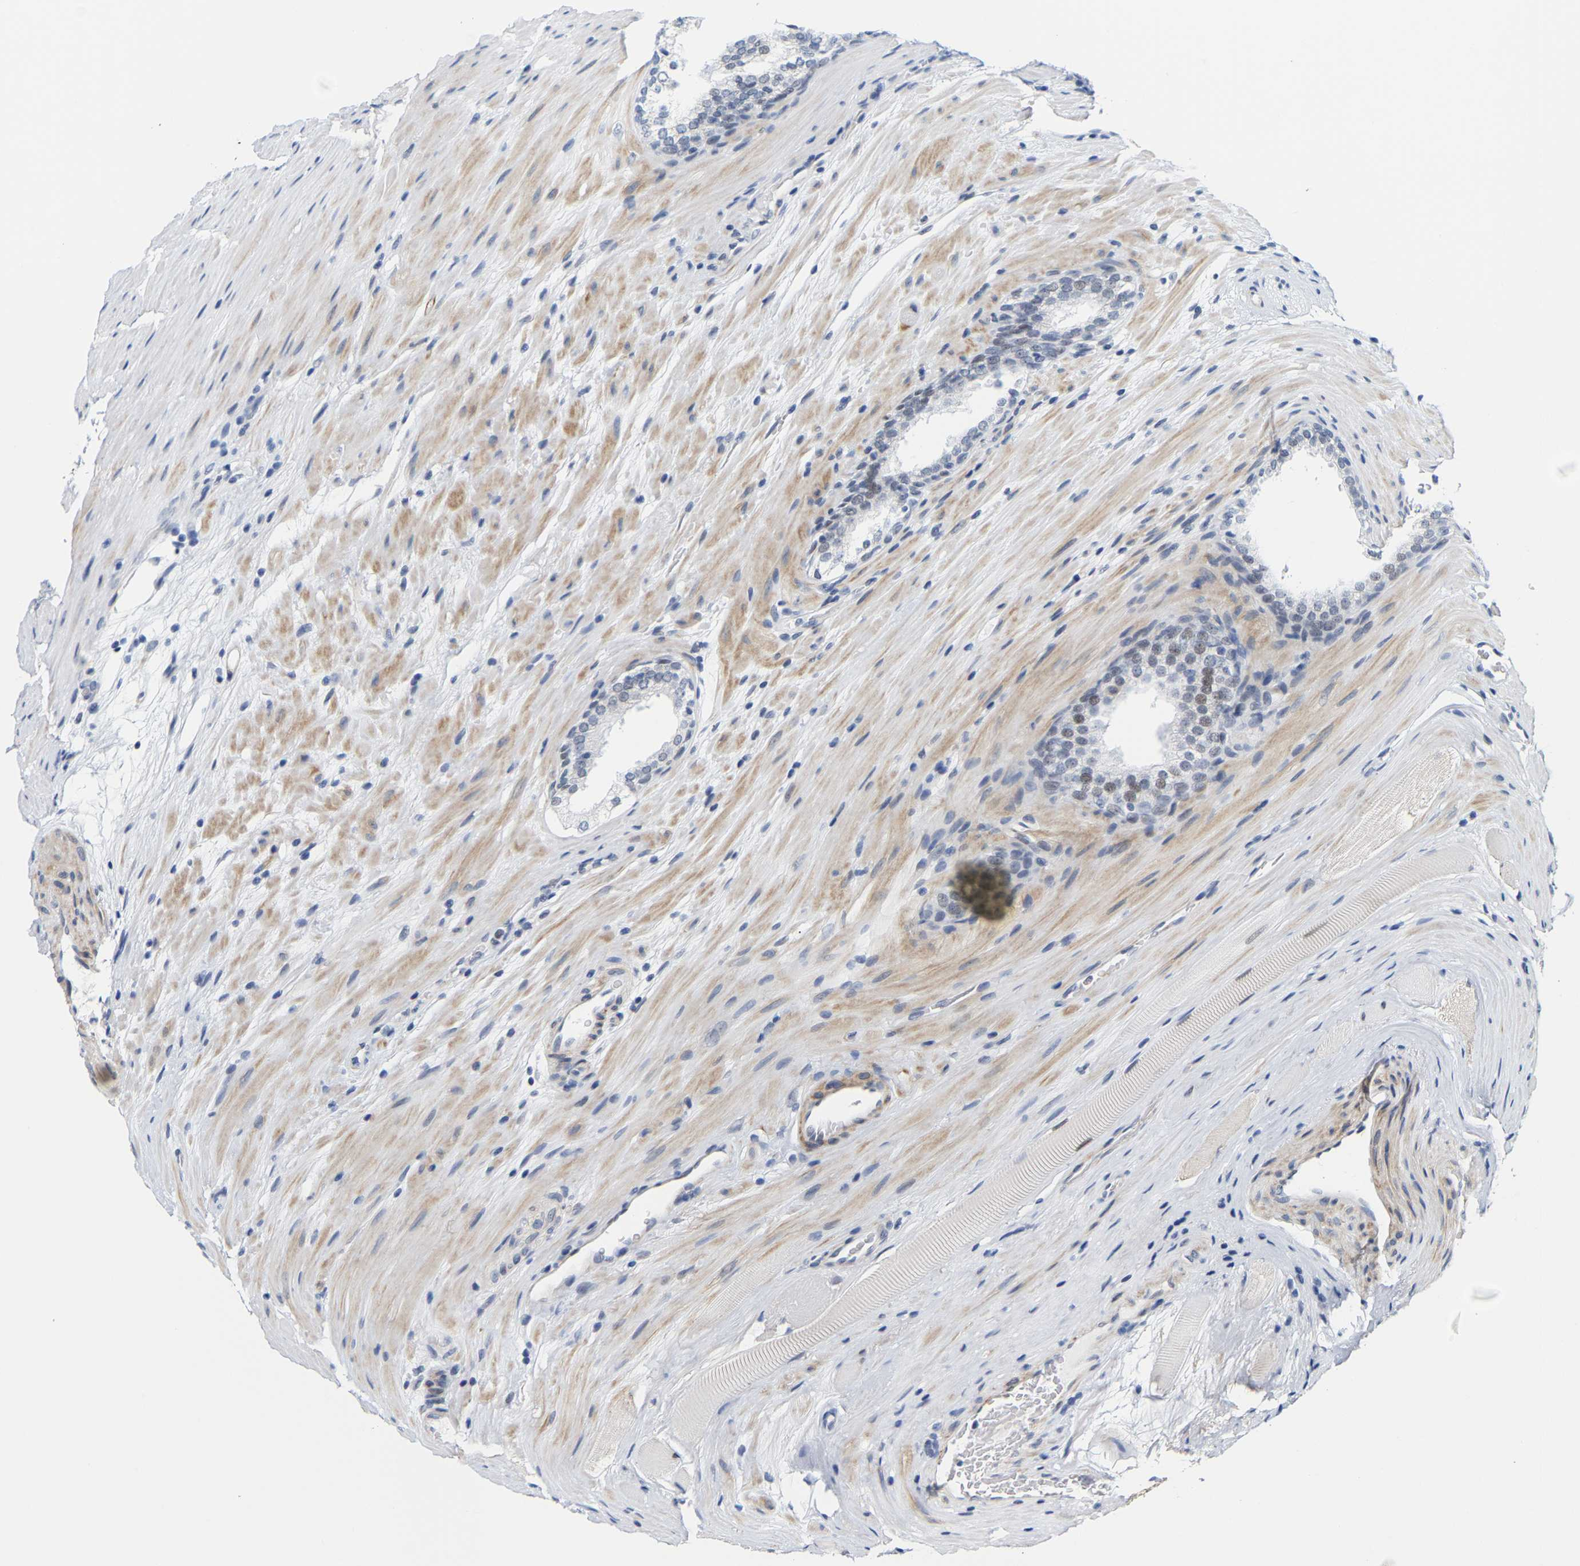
{"staining": {"intensity": "weak", "quantity": "<25%", "location": "nuclear"}, "tissue": "prostate cancer", "cell_type": "Tumor cells", "image_type": "cancer", "snomed": [{"axis": "morphology", "description": "Adenocarcinoma, Low grade"}, {"axis": "topography", "description": "Prostate"}], "caption": "Immunohistochemical staining of prostate low-grade adenocarcinoma exhibits no significant expression in tumor cells.", "gene": "FAM180A", "patient": {"sex": "male", "age": 70}}